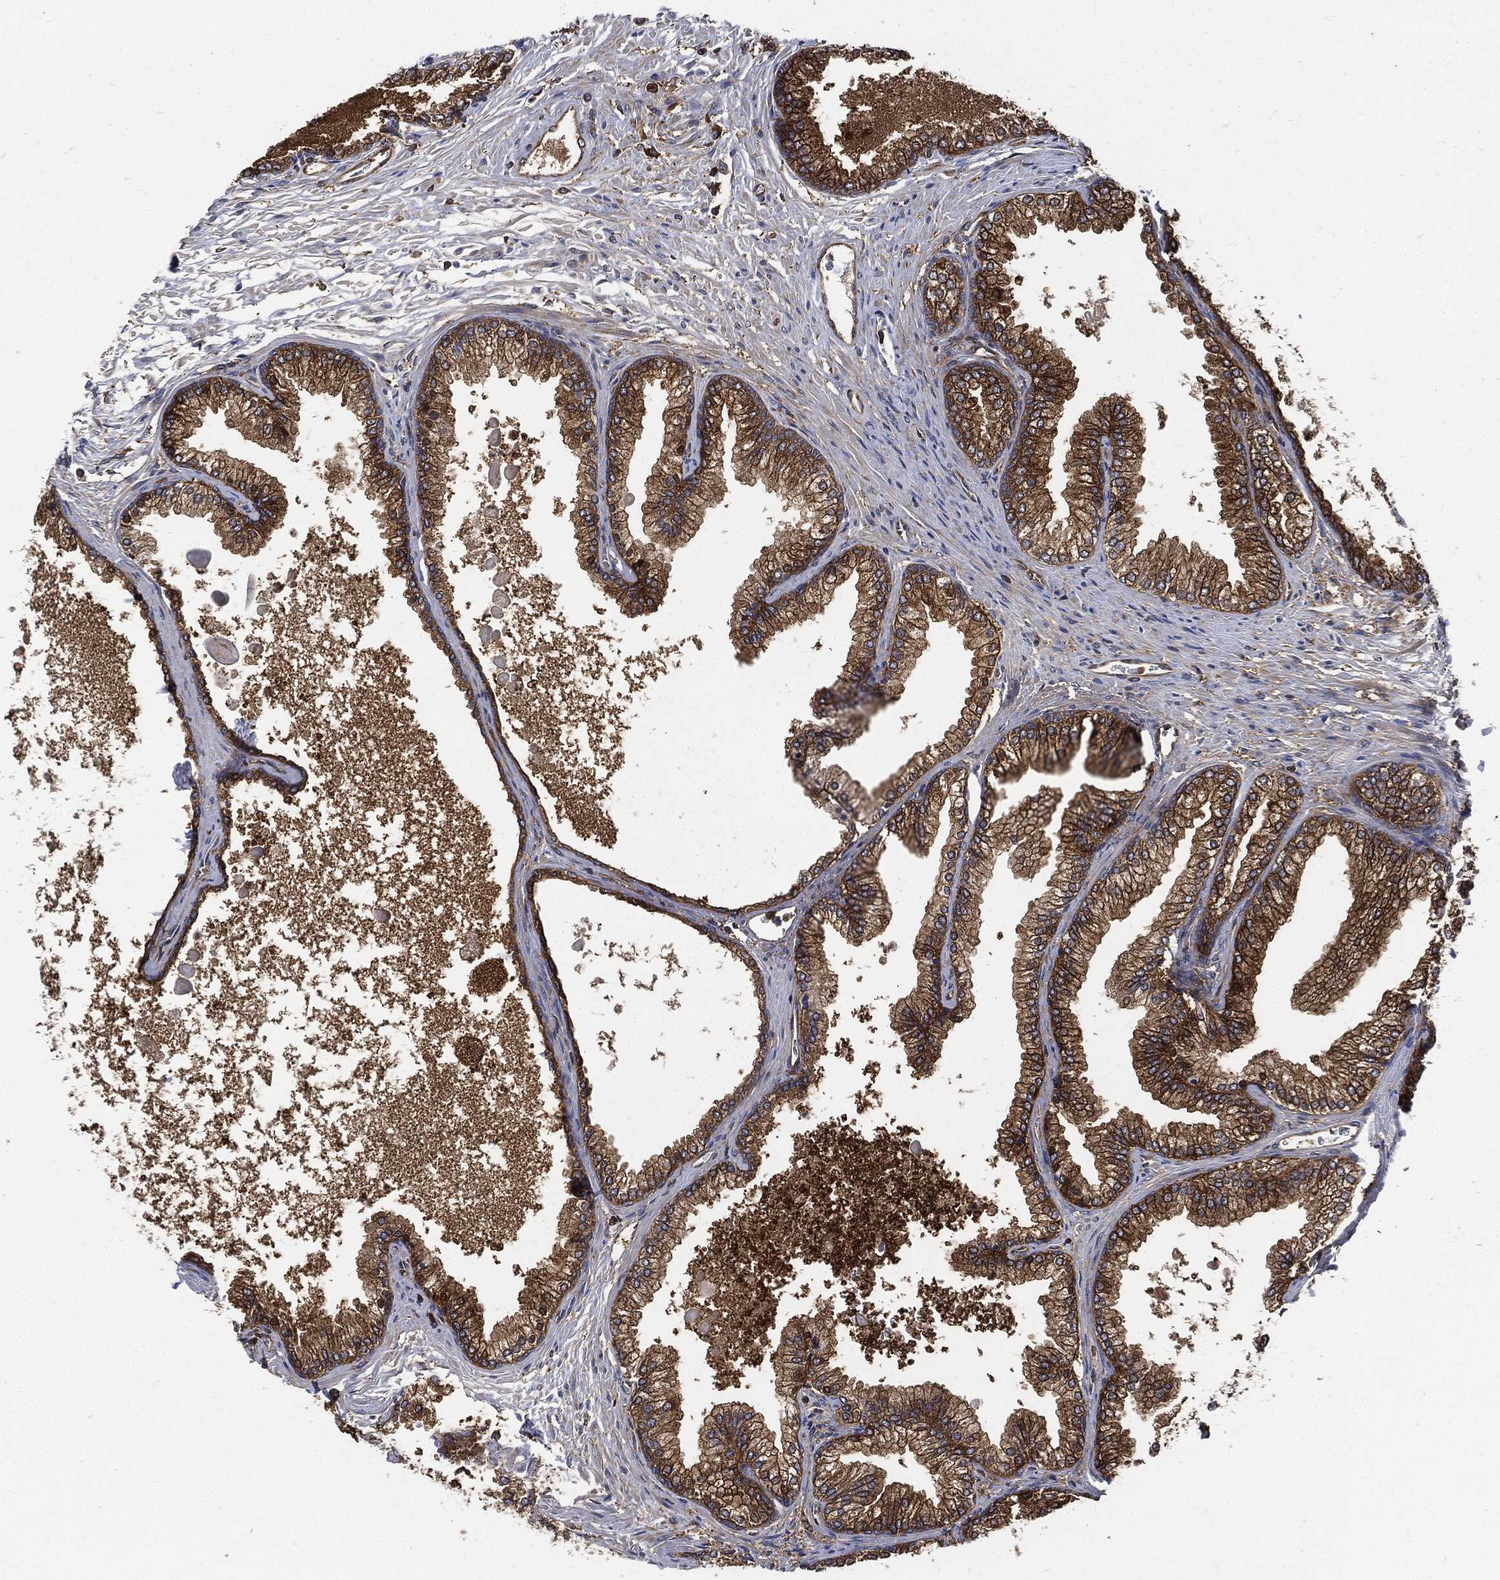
{"staining": {"intensity": "strong", "quantity": ">75%", "location": "cytoplasmic/membranous"}, "tissue": "prostate", "cell_type": "Glandular cells", "image_type": "normal", "snomed": [{"axis": "morphology", "description": "Normal tissue, NOS"}, {"axis": "topography", "description": "Prostate"}], "caption": "Brown immunohistochemical staining in benign human prostate displays strong cytoplasmic/membranous positivity in approximately >75% of glandular cells.", "gene": "XPNPEP1", "patient": {"sex": "male", "age": 72}}